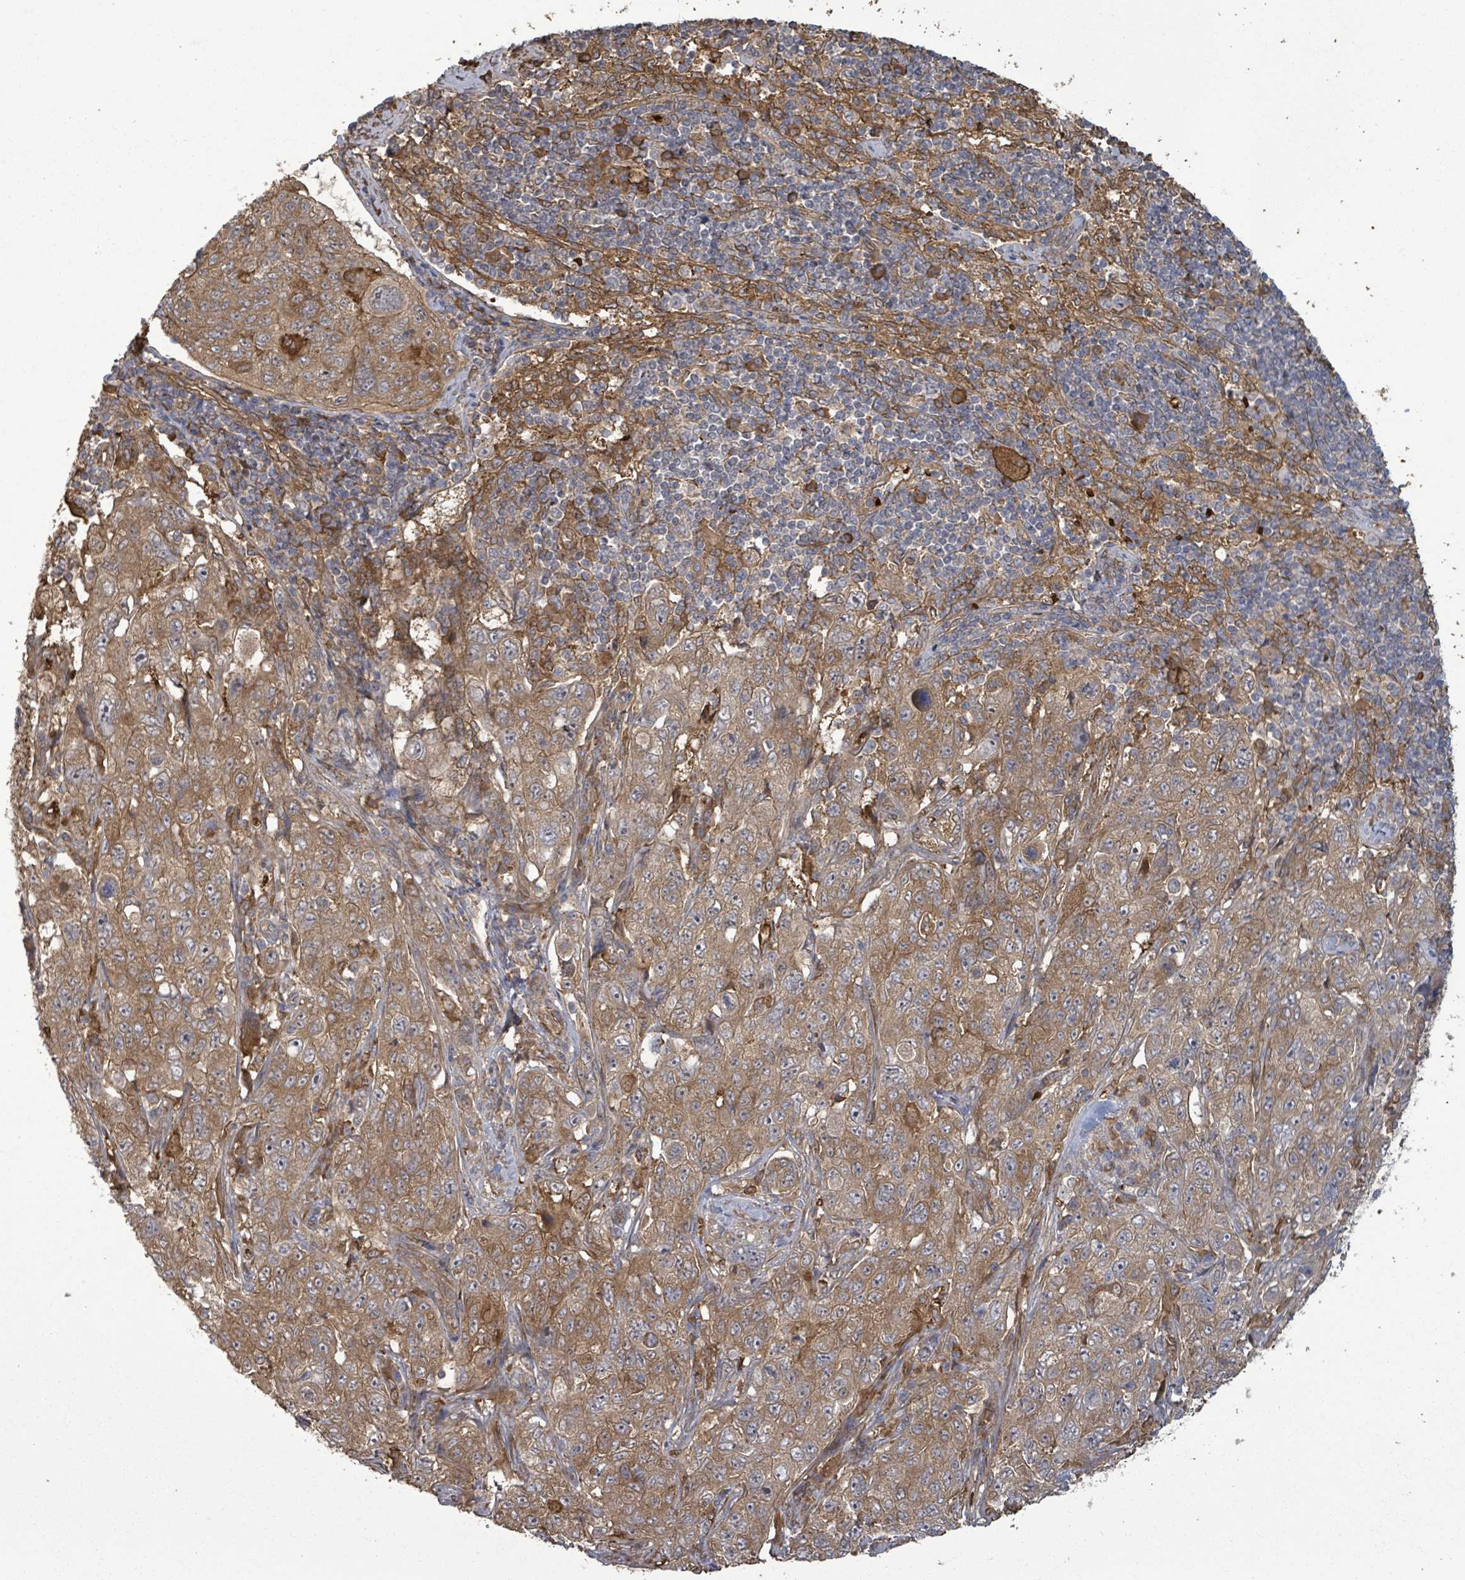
{"staining": {"intensity": "moderate", "quantity": ">75%", "location": "cytoplasmic/membranous"}, "tissue": "pancreatic cancer", "cell_type": "Tumor cells", "image_type": "cancer", "snomed": [{"axis": "morphology", "description": "Adenocarcinoma, NOS"}, {"axis": "topography", "description": "Pancreas"}], "caption": "A micrograph of pancreatic cancer (adenocarcinoma) stained for a protein exhibits moderate cytoplasmic/membranous brown staining in tumor cells. The protein of interest is stained brown, and the nuclei are stained in blue (DAB IHC with brightfield microscopy, high magnification).", "gene": "MAP3K6", "patient": {"sex": "male", "age": 68}}